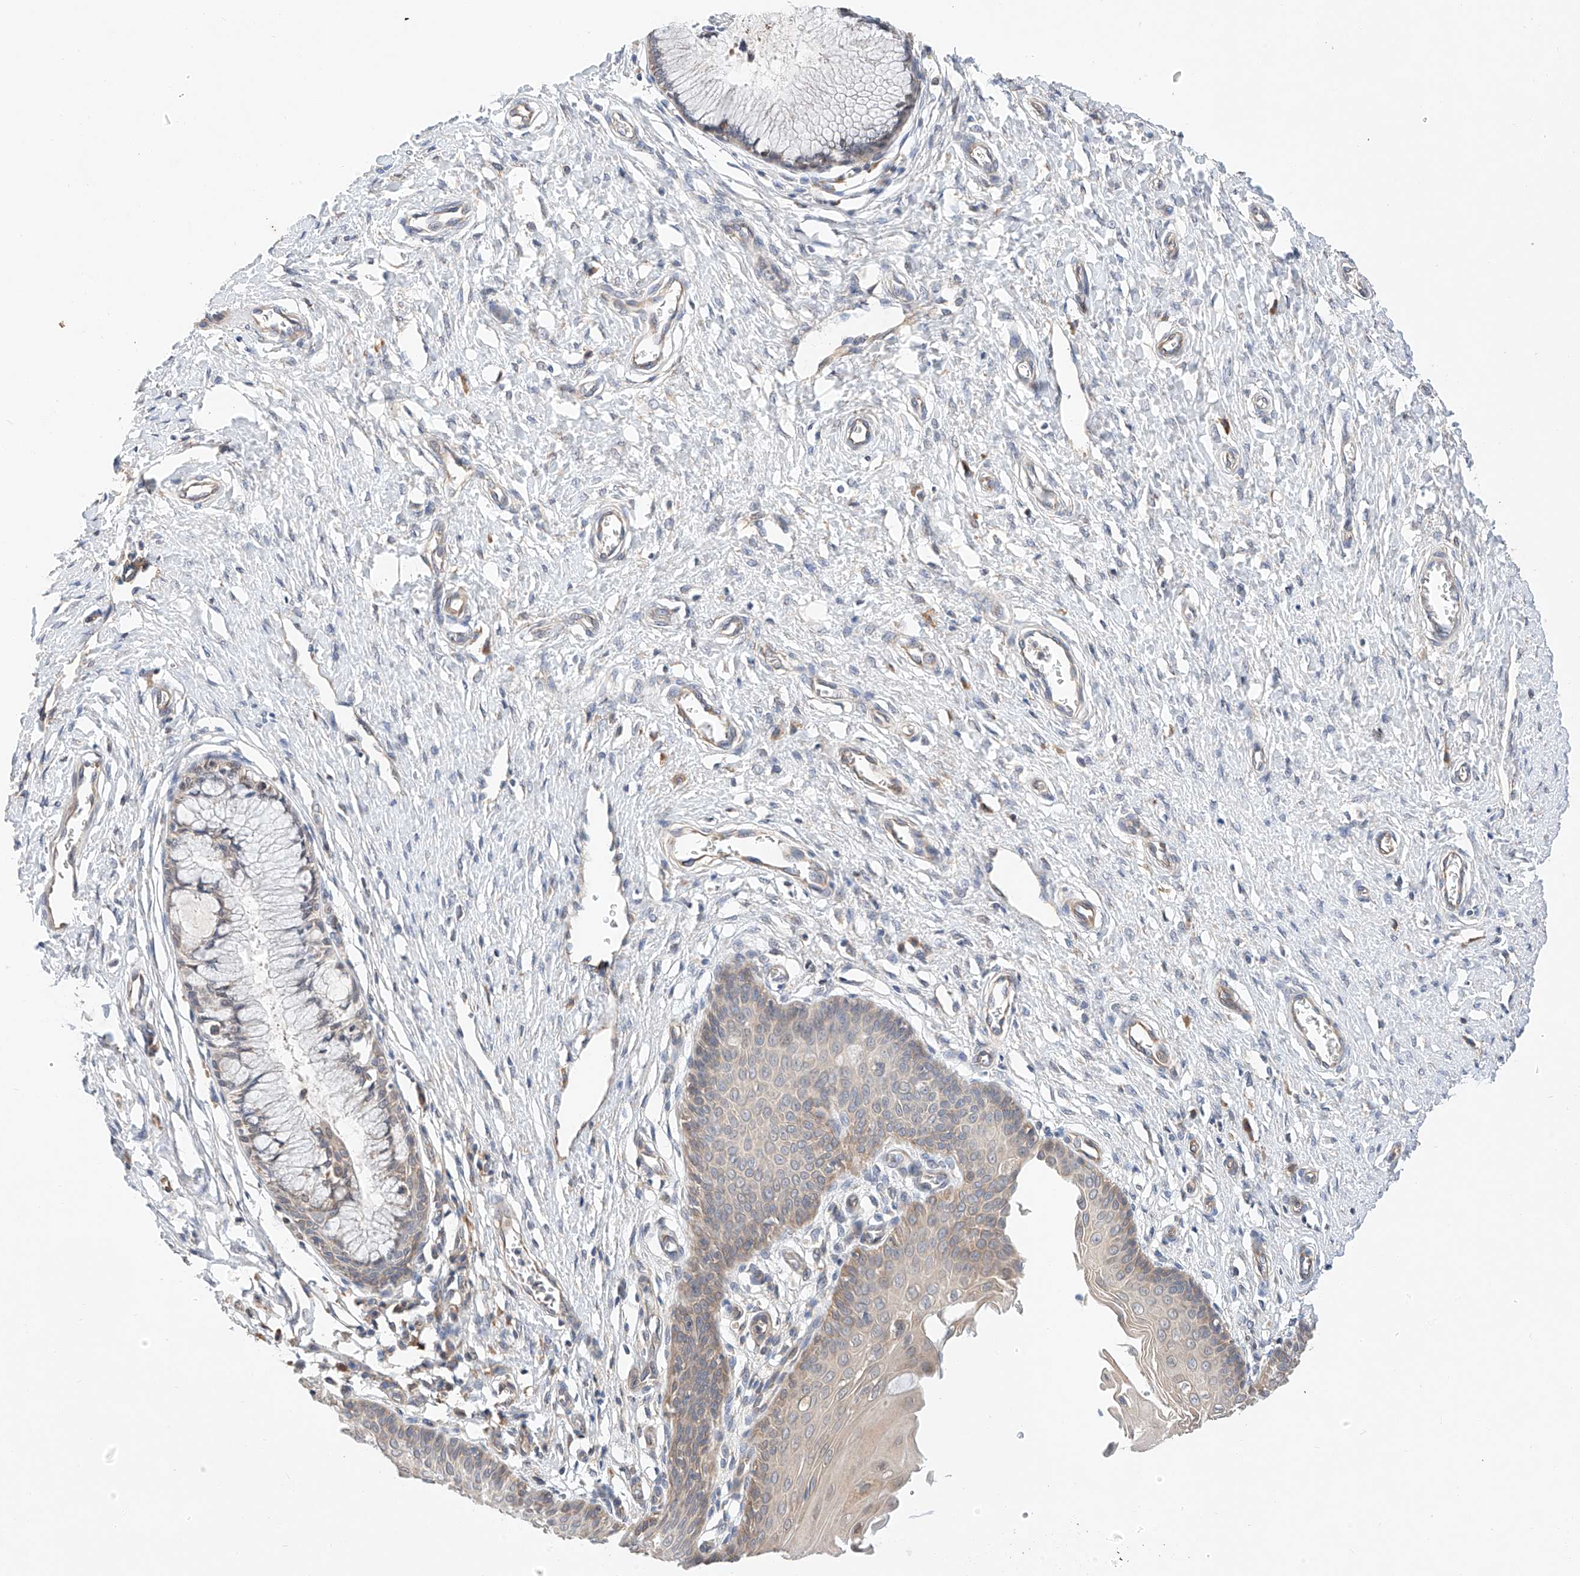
{"staining": {"intensity": "moderate", "quantity": "<25%", "location": "cytoplasmic/membranous"}, "tissue": "cervix", "cell_type": "Glandular cells", "image_type": "normal", "snomed": [{"axis": "morphology", "description": "Normal tissue, NOS"}, {"axis": "topography", "description": "Cervix"}], "caption": "Immunohistochemical staining of normal human cervix displays moderate cytoplasmic/membranous protein staining in about <25% of glandular cells.", "gene": "C6orf118", "patient": {"sex": "female", "age": 55}}